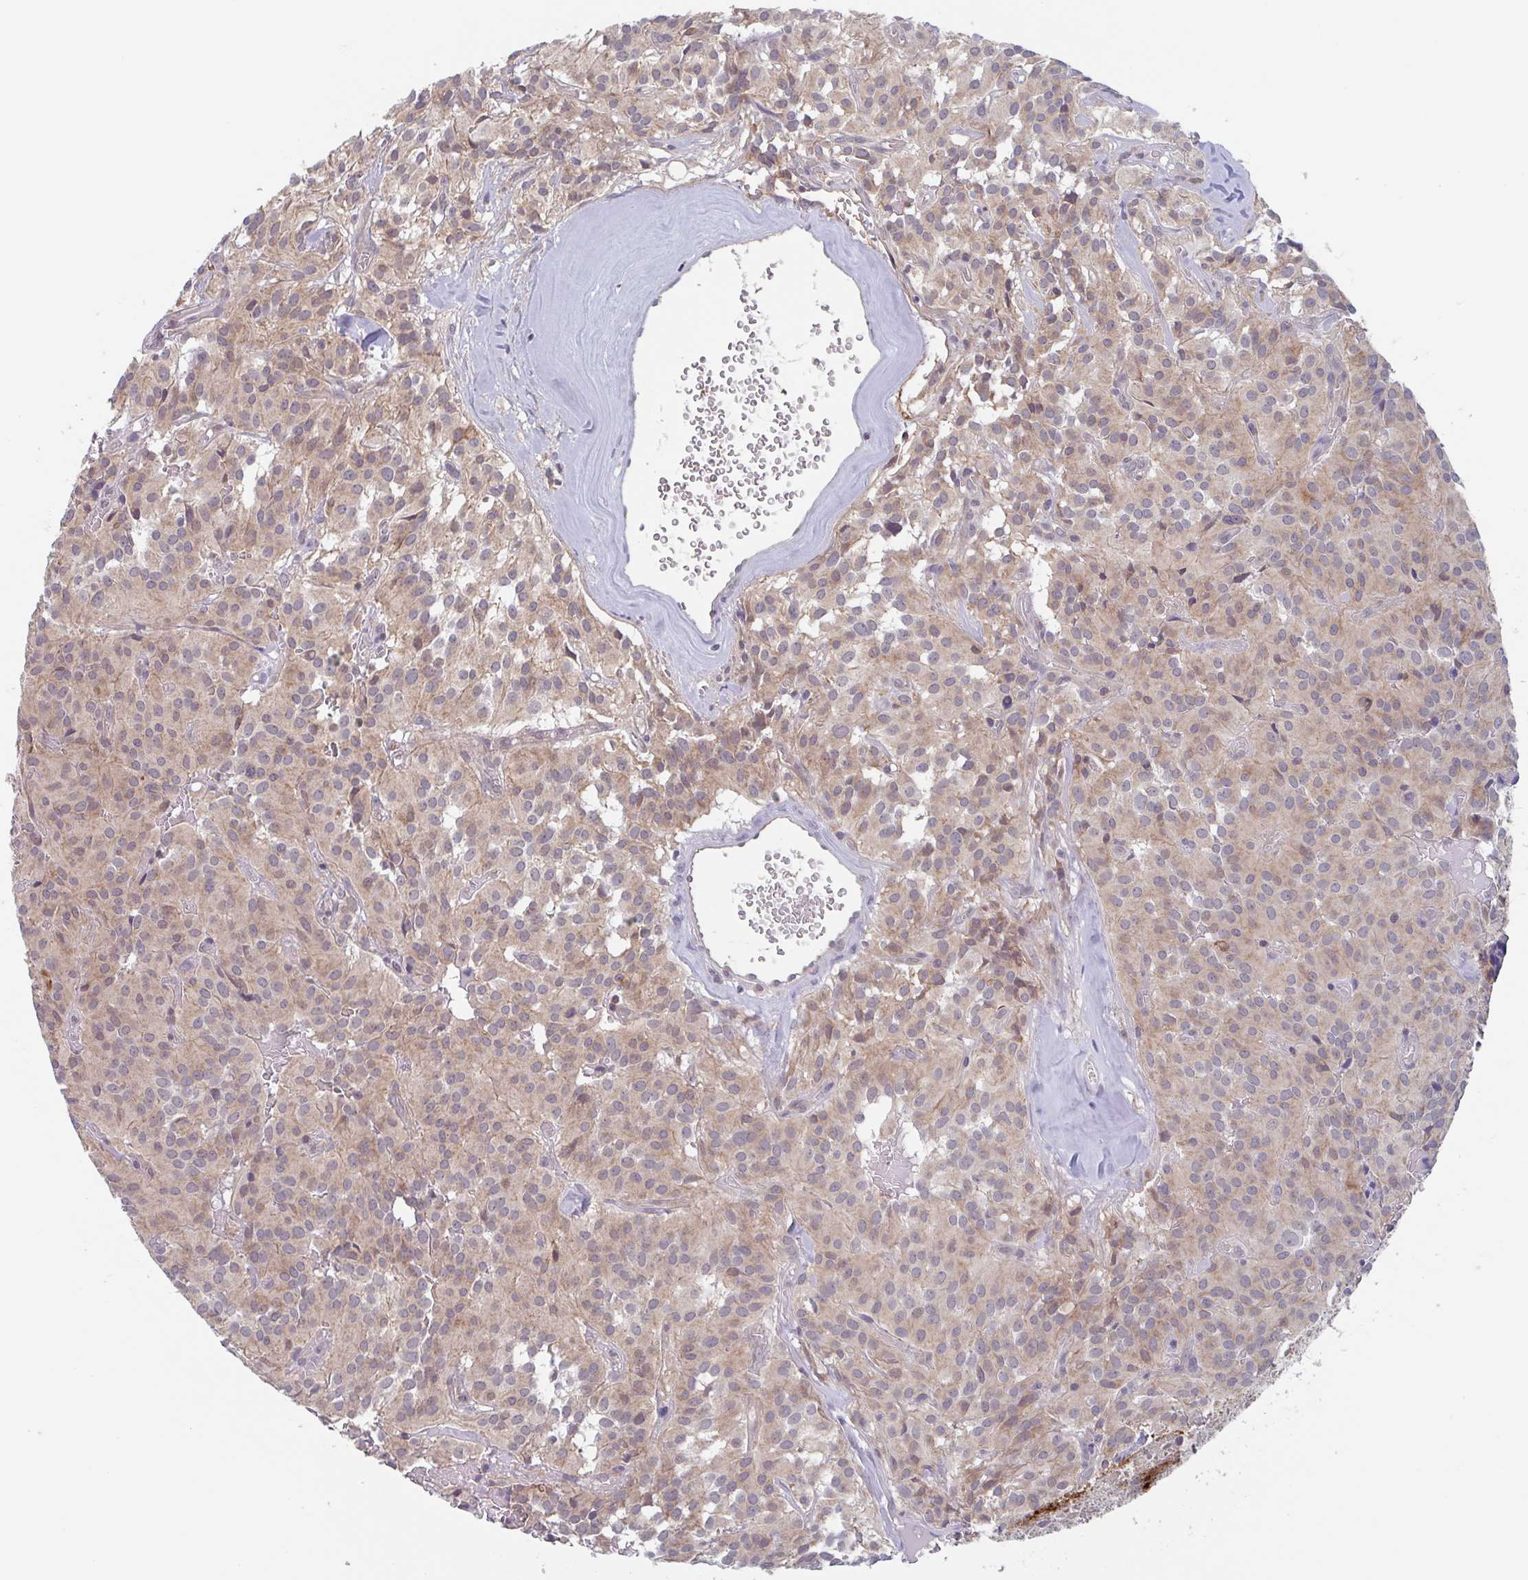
{"staining": {"intensity": "weak", "quantity": "25%-75%", "location": "cytoplasmic/membranous"}, "tissue": "glioma", "cell_type": "Tumor cells", "image_type": "cancer", "snomed": [{"axis": "morphology", "description": "Glioma, malignant, Low grade"}, {"axis": "topography", "description": "Brain"}], "caption": "About 25%-75% of tumor cells in human malignant glioma (low-grade) demonstrate weak cytoplasmic/membranous protein expression as visualized by brown immunohistochemical staining.", "gene": "SURF1", "patient": {"sex": "male", "age": 42}}